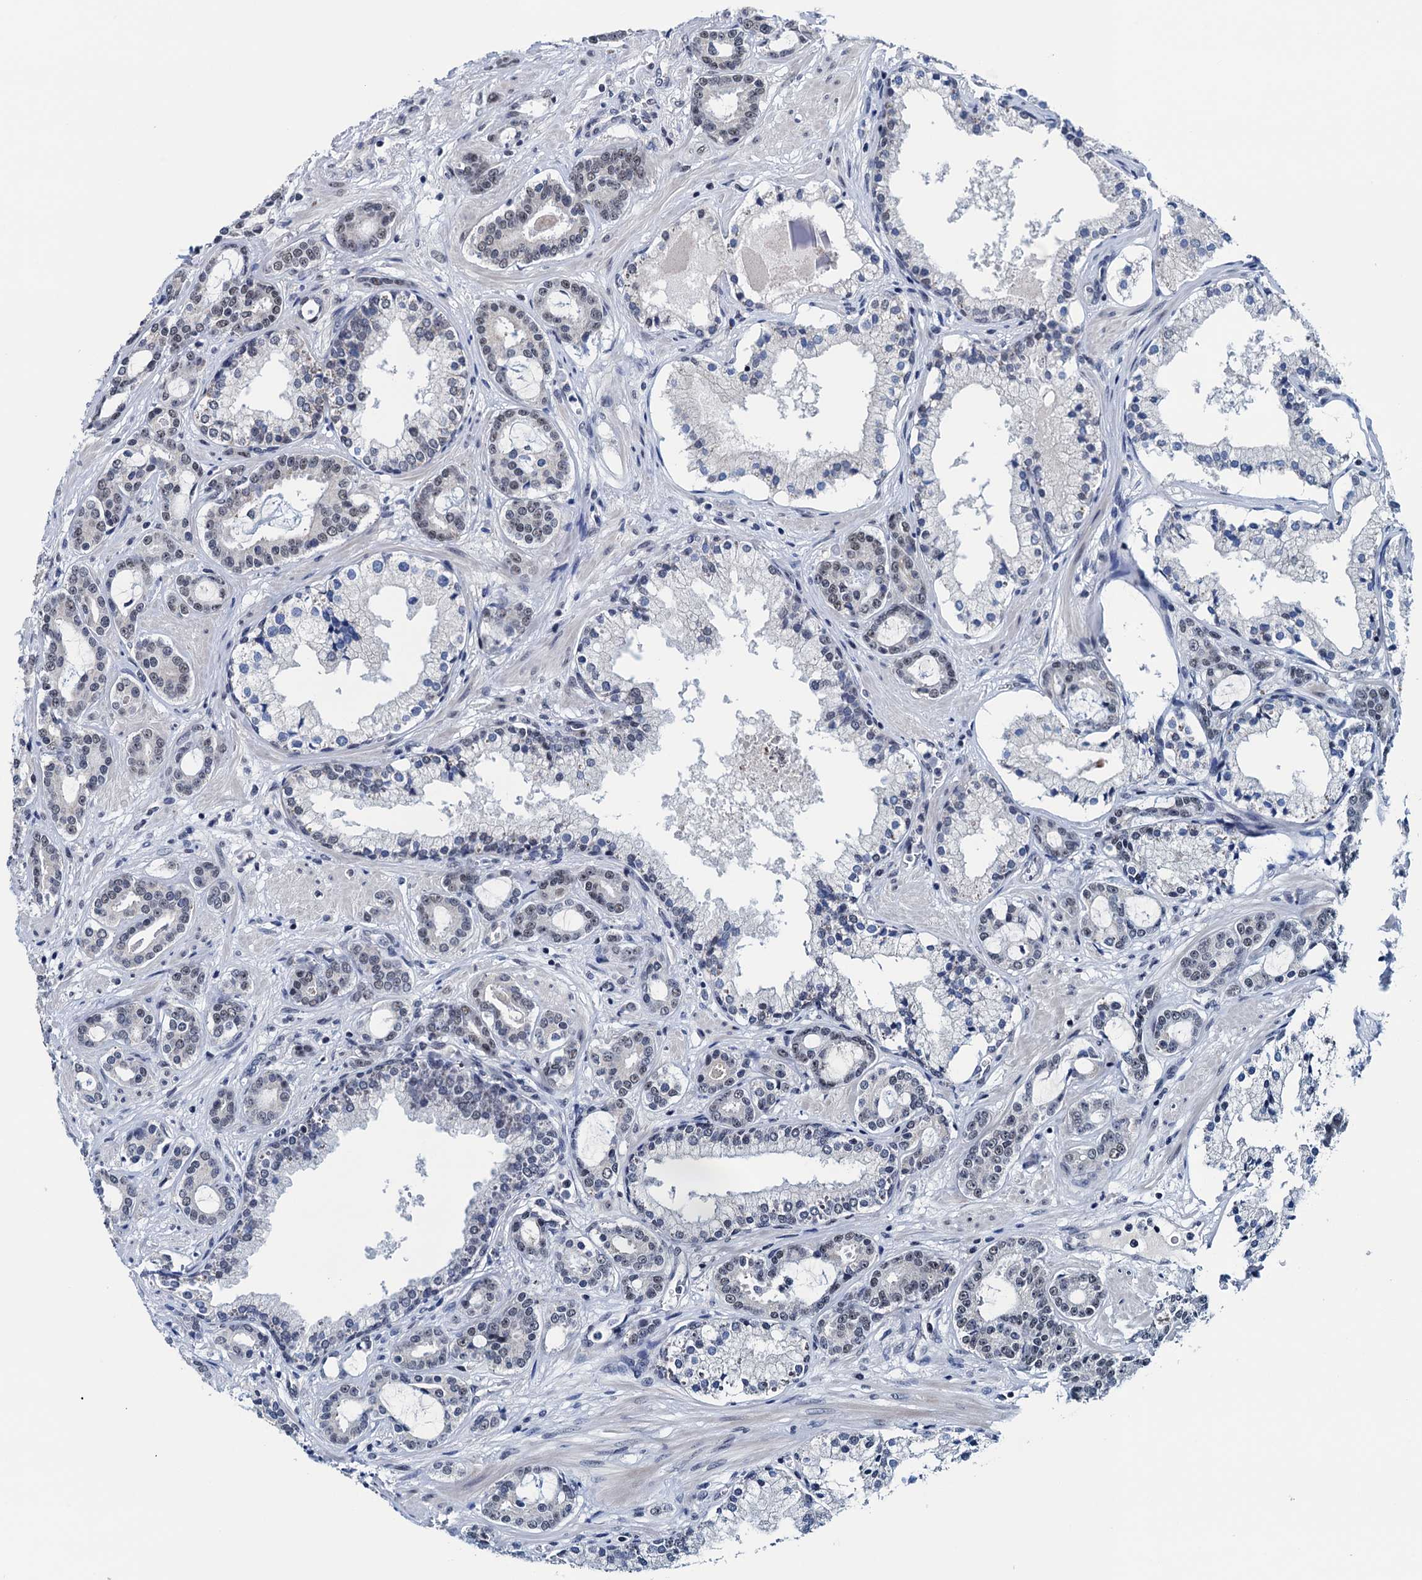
{"staining": {"intensity": "weak", "quantity": "25%-75%", "location": "nuclear"}, "tissue": "prostate cancer", "cell_type": "Tumor cells", "image_type": "cancer", "snomed": [{"axis": "morphology", "description": "Adenocarcinoma, High grade"}, {"axis": "topography", "description": "Prostate"}], "caption": "Prostate cancer (high-grade adenocarcinoma) stained with a brown dye reveals weak nuclear positive expression in approximately 25%-75% of tumor cells.", "gene": "FNBP4", "patient": {"sex": "male", "age": 58}}